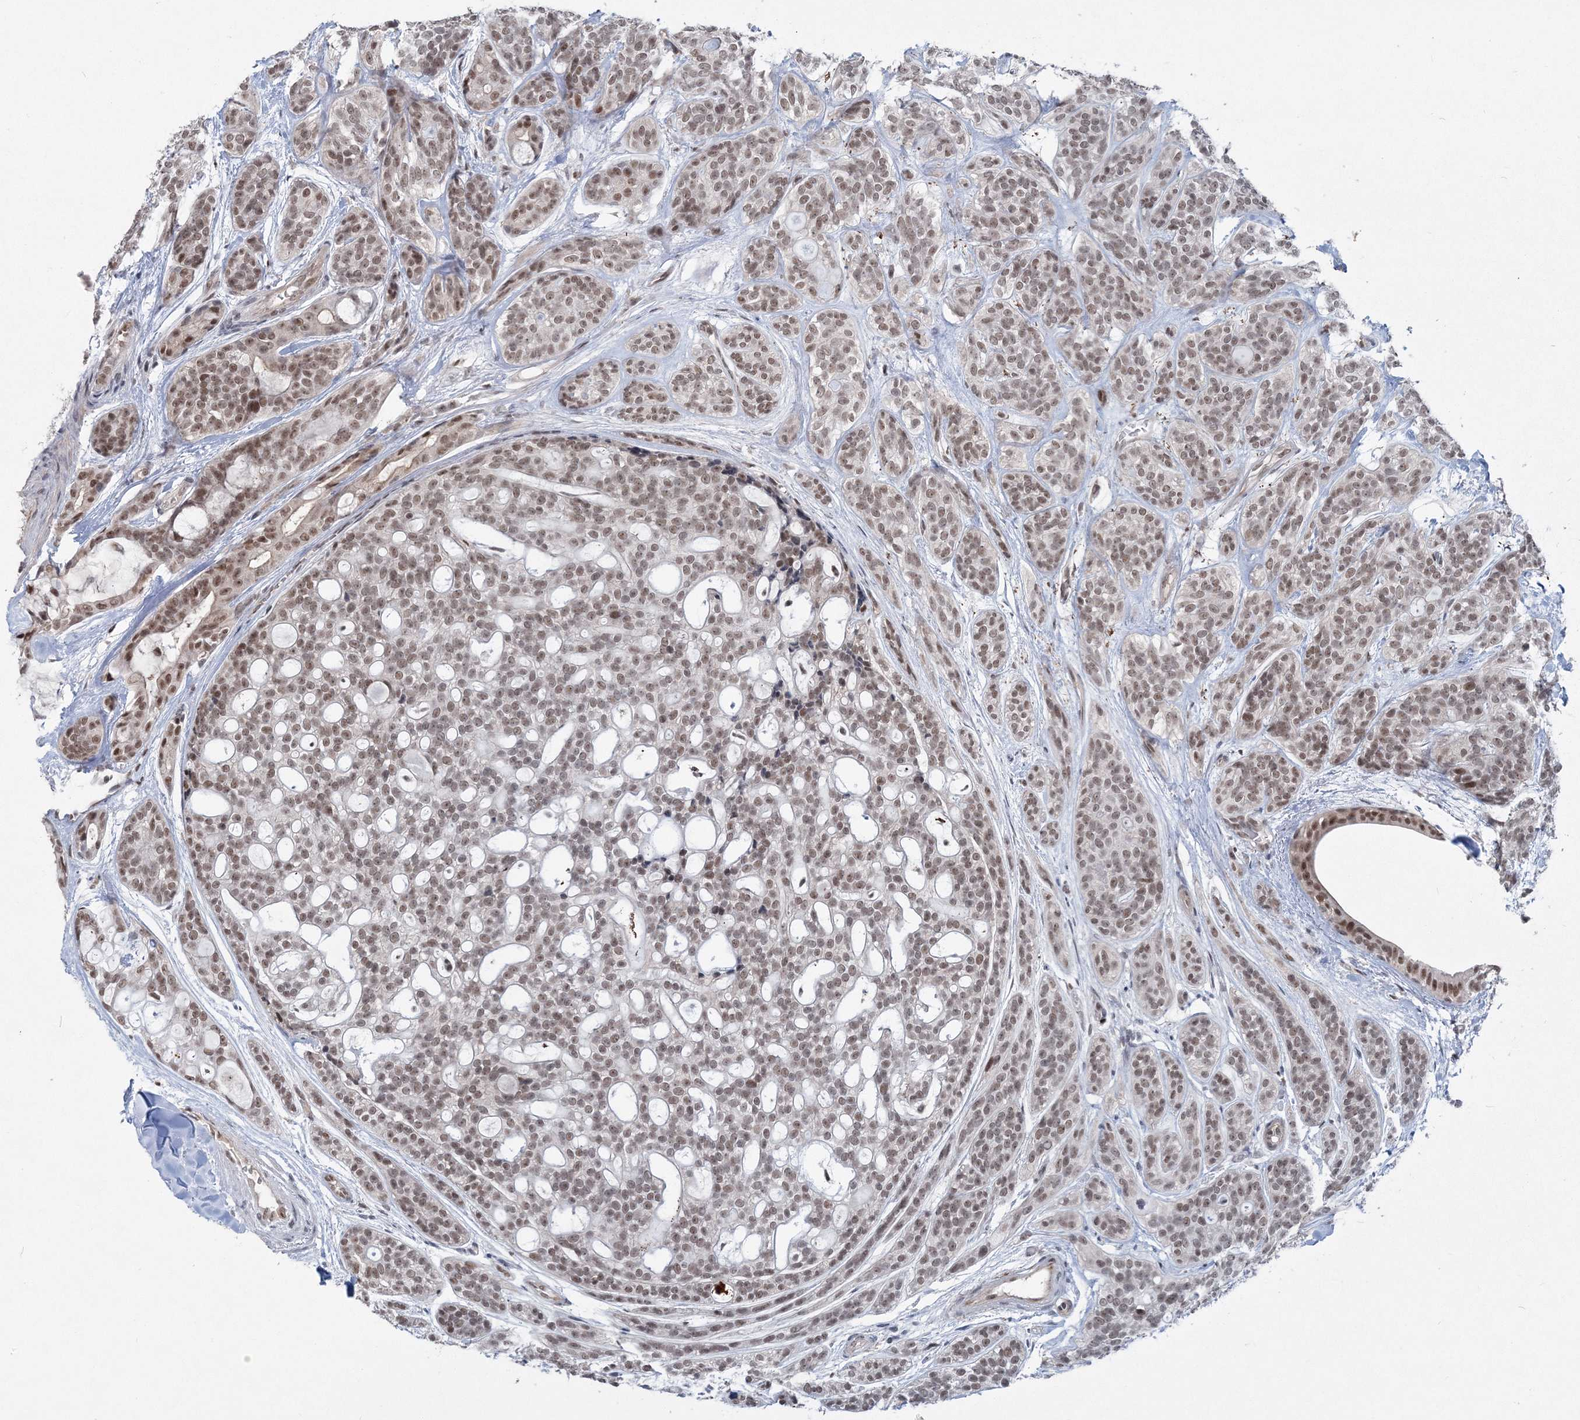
{"staining": {"intensity": "weak", "quantity": ">75%", "location": "nuclear"}, "tissue": "head and neck cancer", "cell_type": "Tumor cells", "image_type": "cancer", "snomed": [{"axis": "morphology", "description": "Adenocarcinoma, NOS"}, {"axis": "topography", "description": "Head-Neck"}], "caption": "Protein staining of adenocarcinoma (head and neck) tissue demonstrates weak nuclear positivity in approximately >75% of tumor cells. The protein of interest is shown in brown color, while the nuclei are stained blue.", "gene": "PDS5A", "patient": {"sex": "male", "age": 66}}